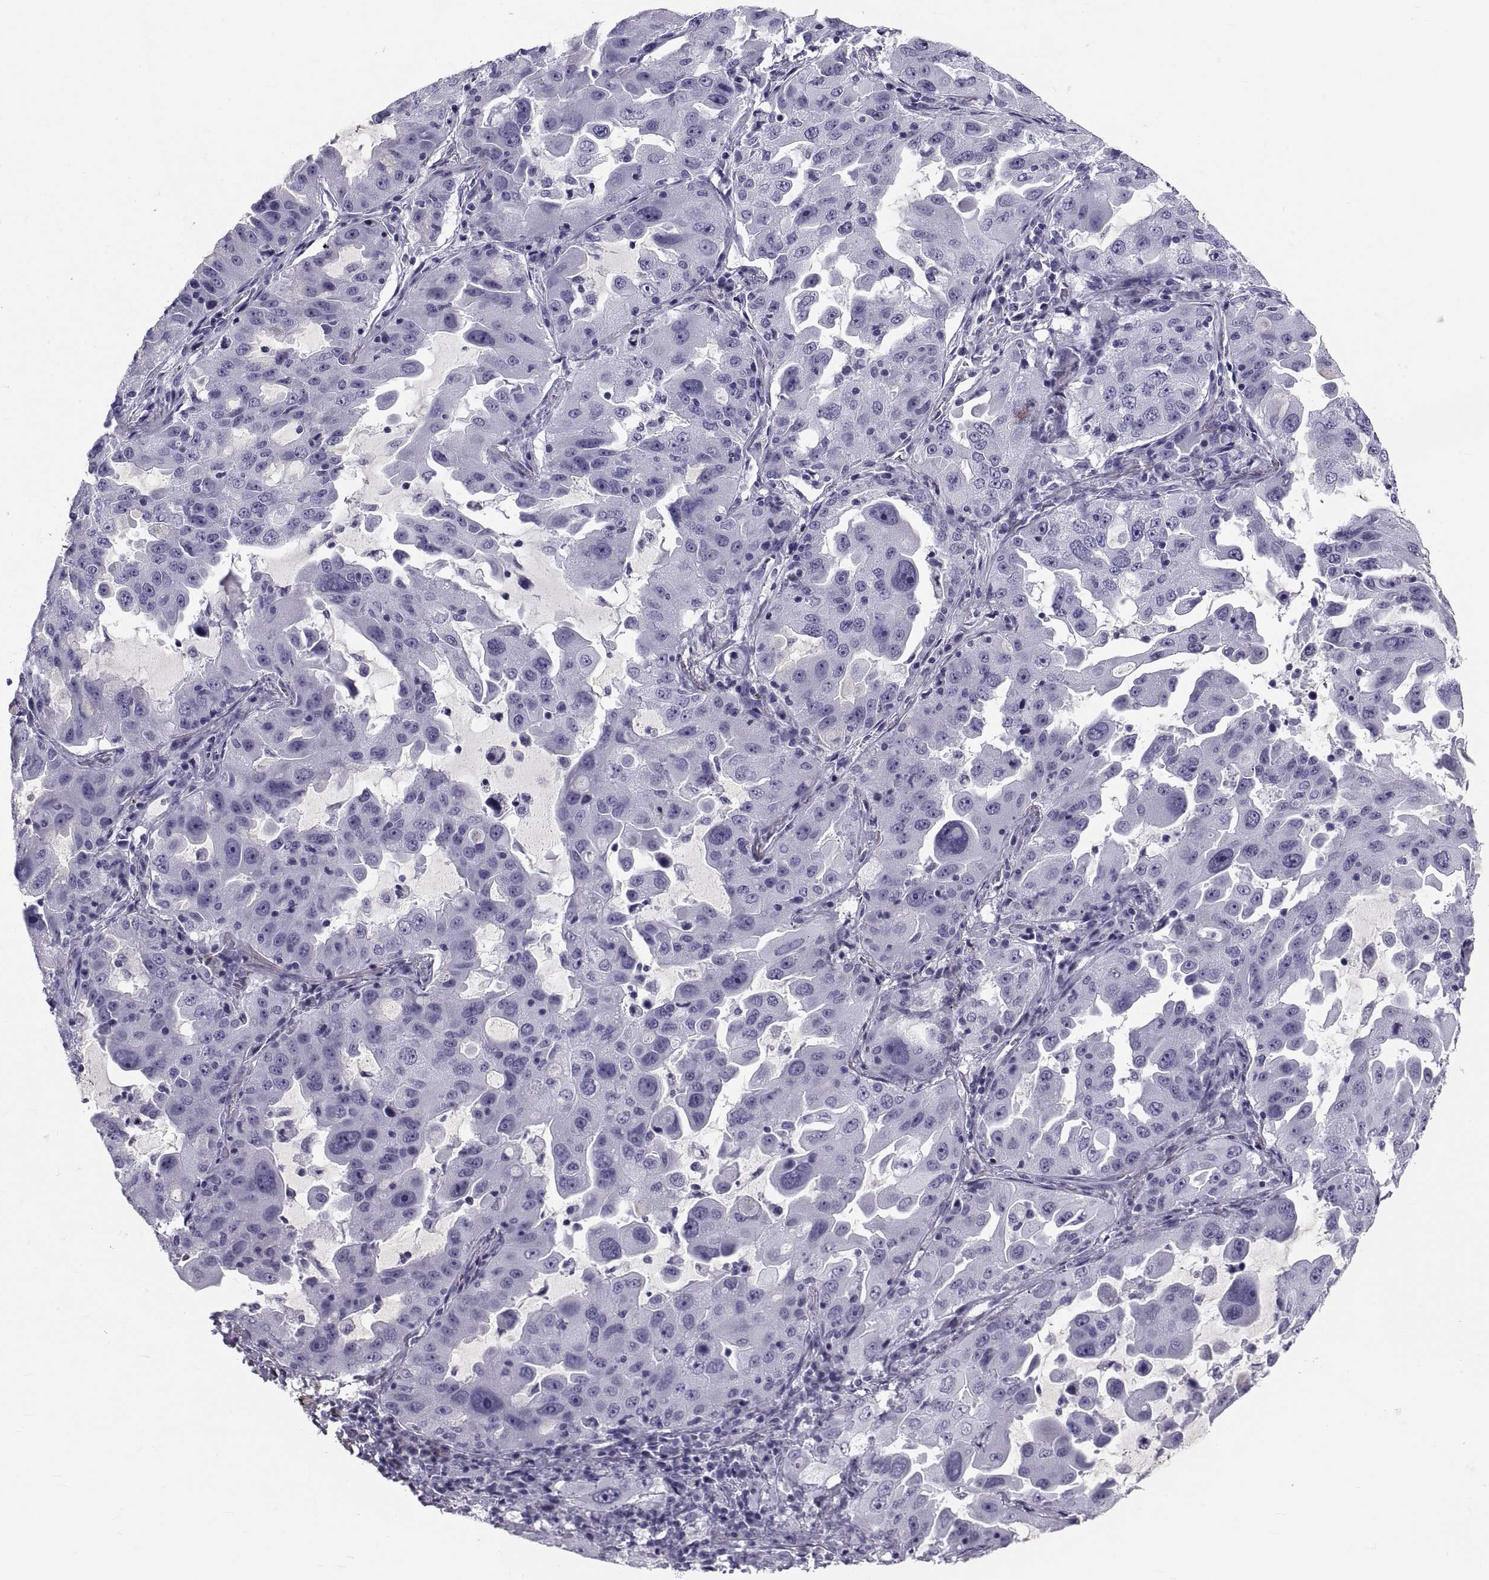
{"staining": {"intensity": "negative", "quantity": "none", "location": "none"}, "tissue": "lung cancer", "cell_type": "Tumor cells", "image_type": "cancer", "snomed": [{"axis": "morphology", "description": "Adenocarcinoma, NOS"}, {"axis": "topography", "description": "Lung"}], "caption": "Immunohistochemical staining of lung adenocarcinoma shows no significant expression in tumor cells. (DAB (3,3'-diaminobenzidine) immunohistochemistry with hematoxylin counter stain).", "gene": "CRISP1", "patient": {"sex": "female", "age": 61}}